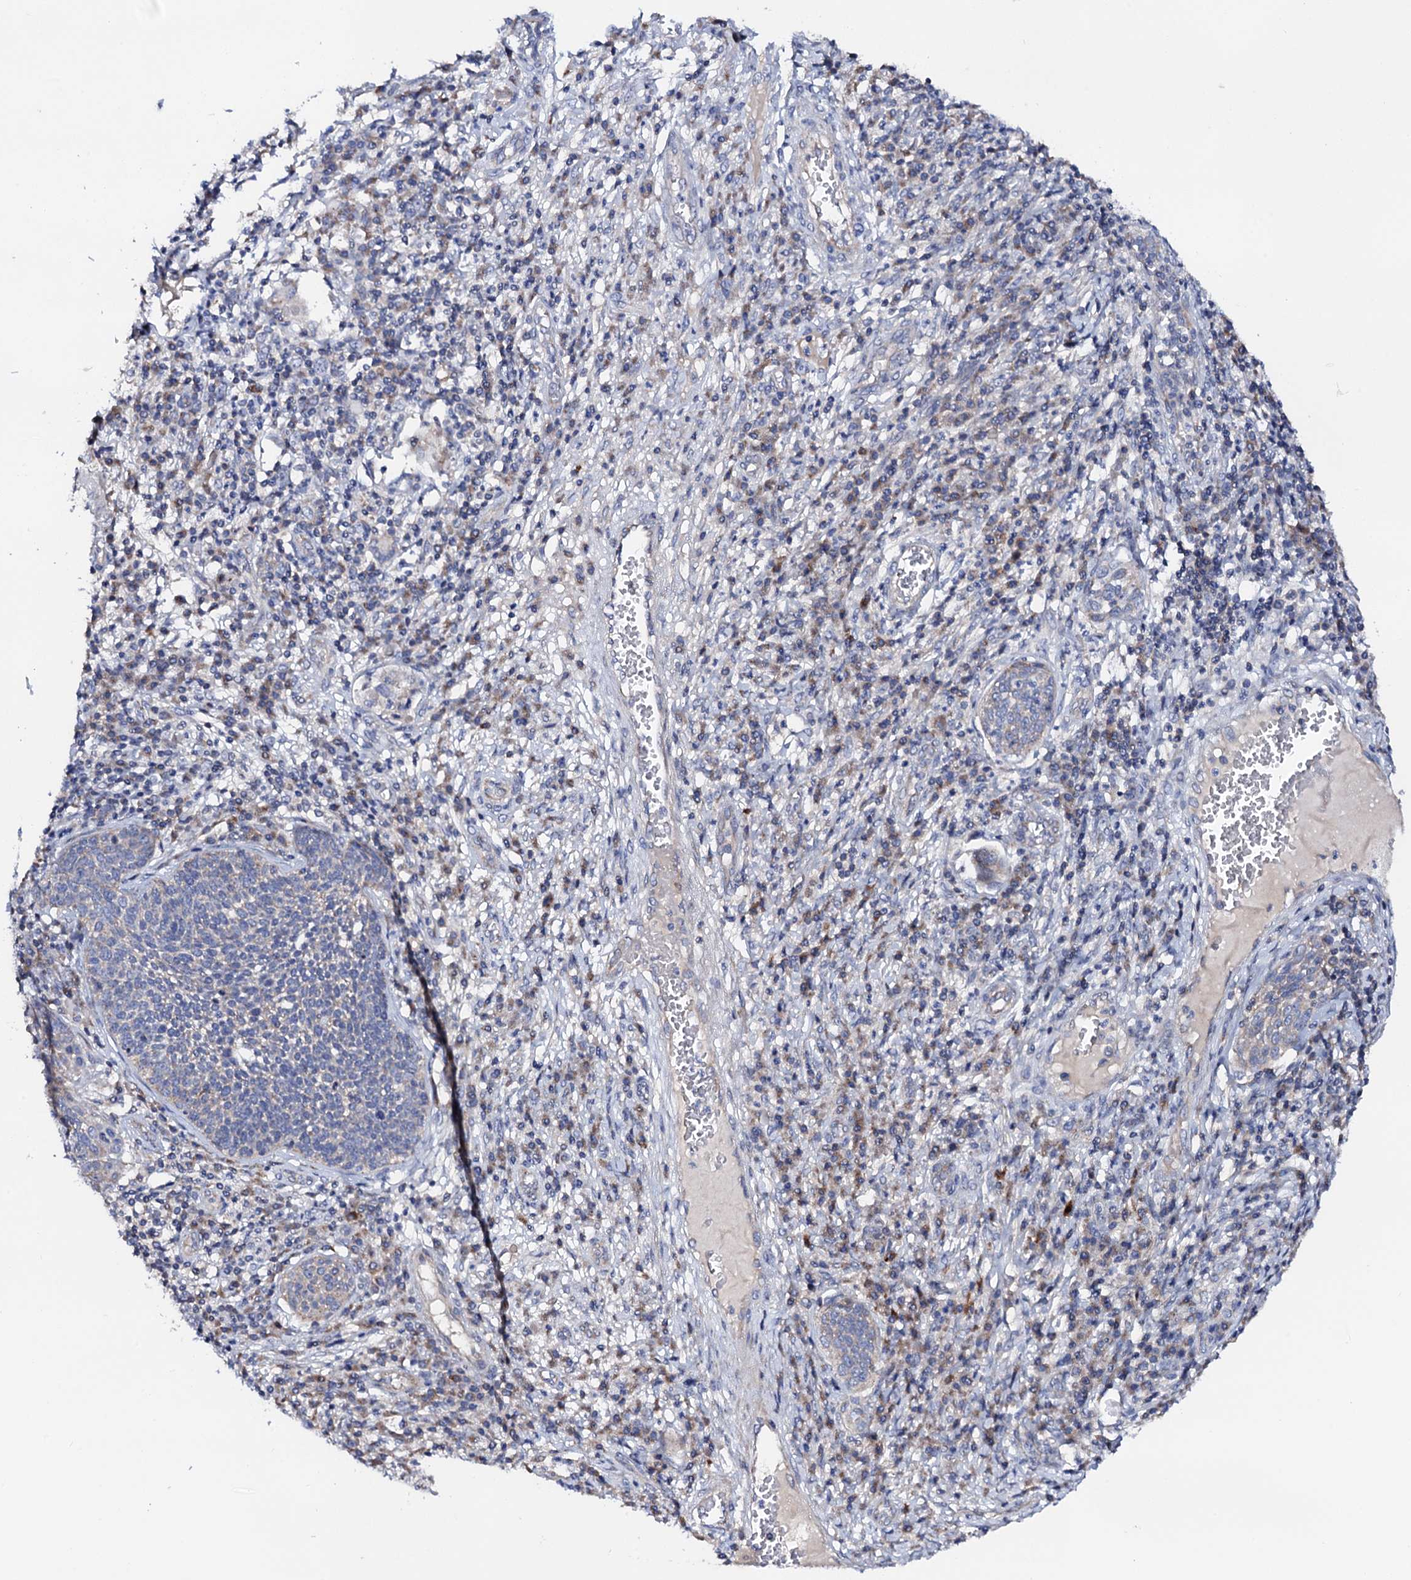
{"staining": {"intensity": "negative", "quantity": "none", "location": "none"}, "tissue": "cervical cancer", "cell_type": "Tumor cells", "image_type": "cancer", "snomed": [{"axis": "morphology", "description": "Squamous cell carcinoma, NOS"}, {"axis": "topography", "description": "Cervix"}], "caption": "There is no significant staining in tumor cells of cervical squamous cell carcinoma.", "gene": "MRPL48", "patient": {"sex": "female", "age": 34}}